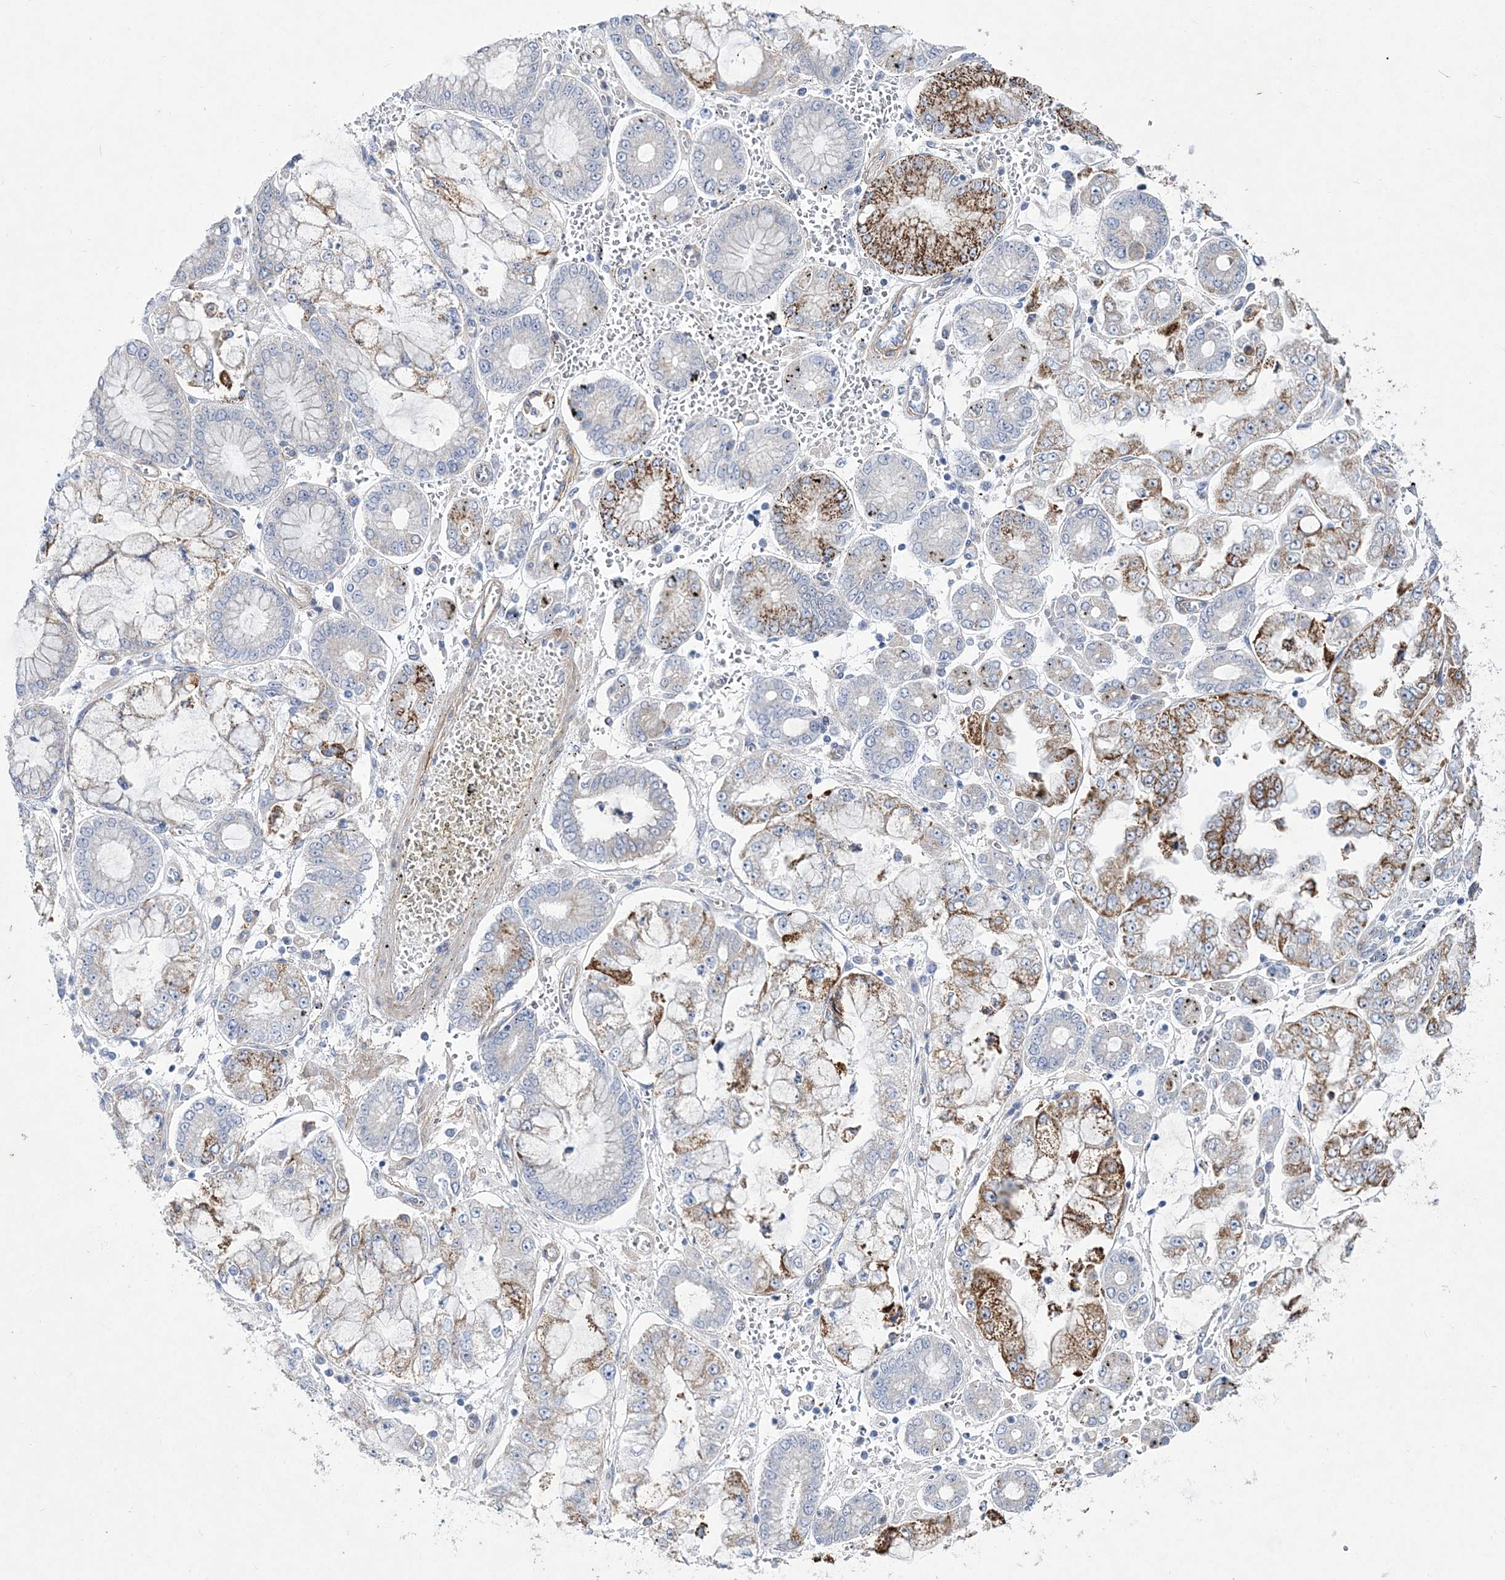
{"staining": {"intensity": "moderate", "quantity": "25%-75%", "location": "cytoplasmic/membranous"}, "tissue": "stomach cancer", "cell_type": "Tumor cells", "image_type": "cancer", "snomed": [{"axis": "morphology", "description": "Adenocarcinoma, NOS"}, {"axis": "topography", "description": "Stomach"}], "caption": "Moderate cytoplasmic/membranous protein staining is seen in about 25%-75% of tumor cells in adenocarcinoma (stomach). Using DAB (3,3'-diaminobenzidine) (brown) and hematoxylin (blue) stains, captured at high magnification using brightfield microscopy.", "gene": "ANO1", "patient": {"sex": "male", "age": 76}}